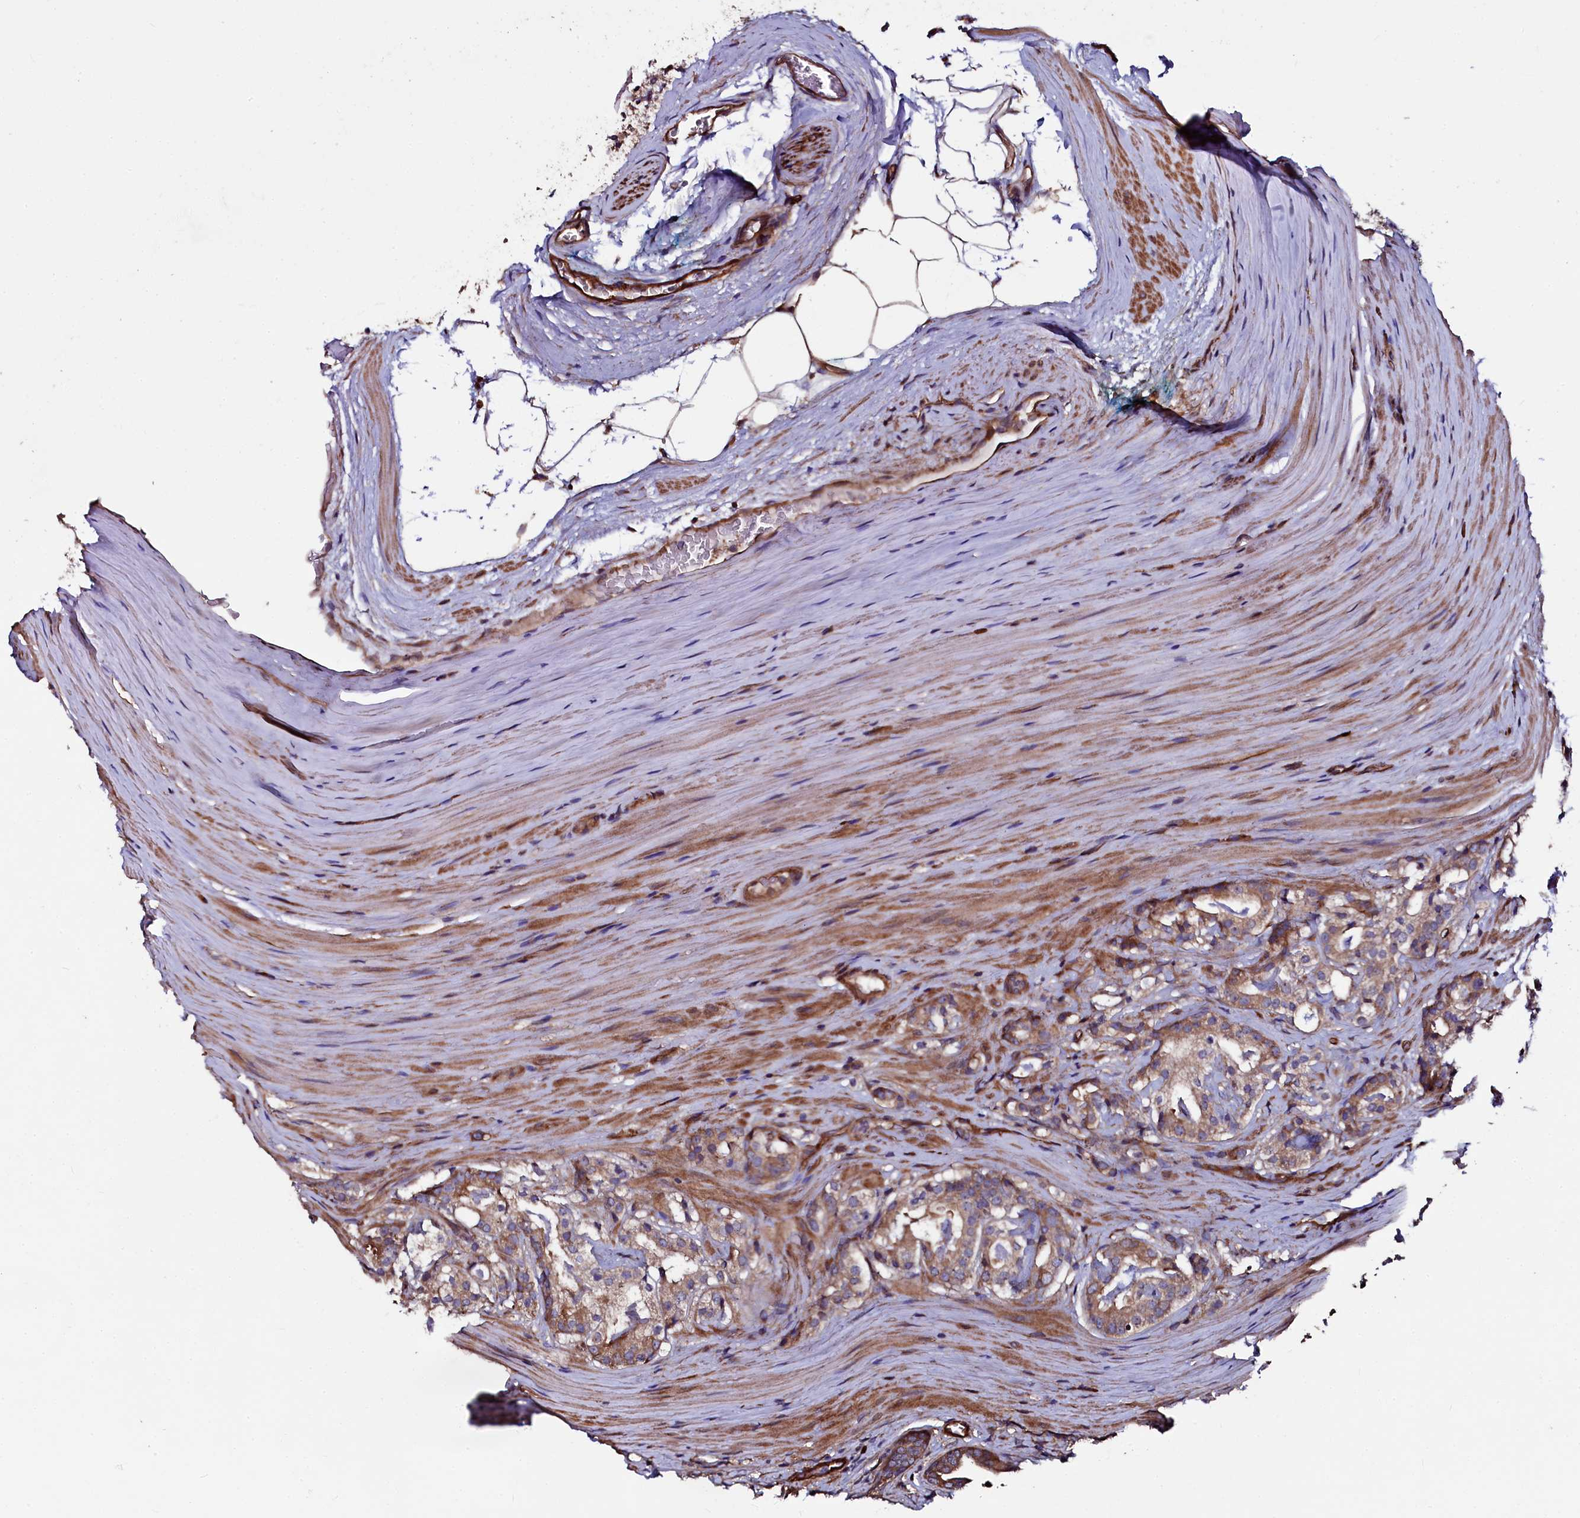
{"staining": {"intensity": "moderate", "quantity": ">75%", "location": "cytoplasmic/membranous"}, "tissue": "prostate cancer", "cell_type": "Tumor cells", "image_type": "cancer", "snomed": [{"axis": "morphology", "description": "Adenocarcinoma, High grade"}, {"axis": "topography", "description": "Prostate"}], "caption": "DAB (3,3'-diaminobenzidine) immunohistochemical staining of human high-grade adenocarcinoma (prostate) displays moderate cytoplasmic/membranous protein expression in approximately >75% of tumor cells.", "gene": "USPL1", "patient": {"sex": "male", "age": 63}}